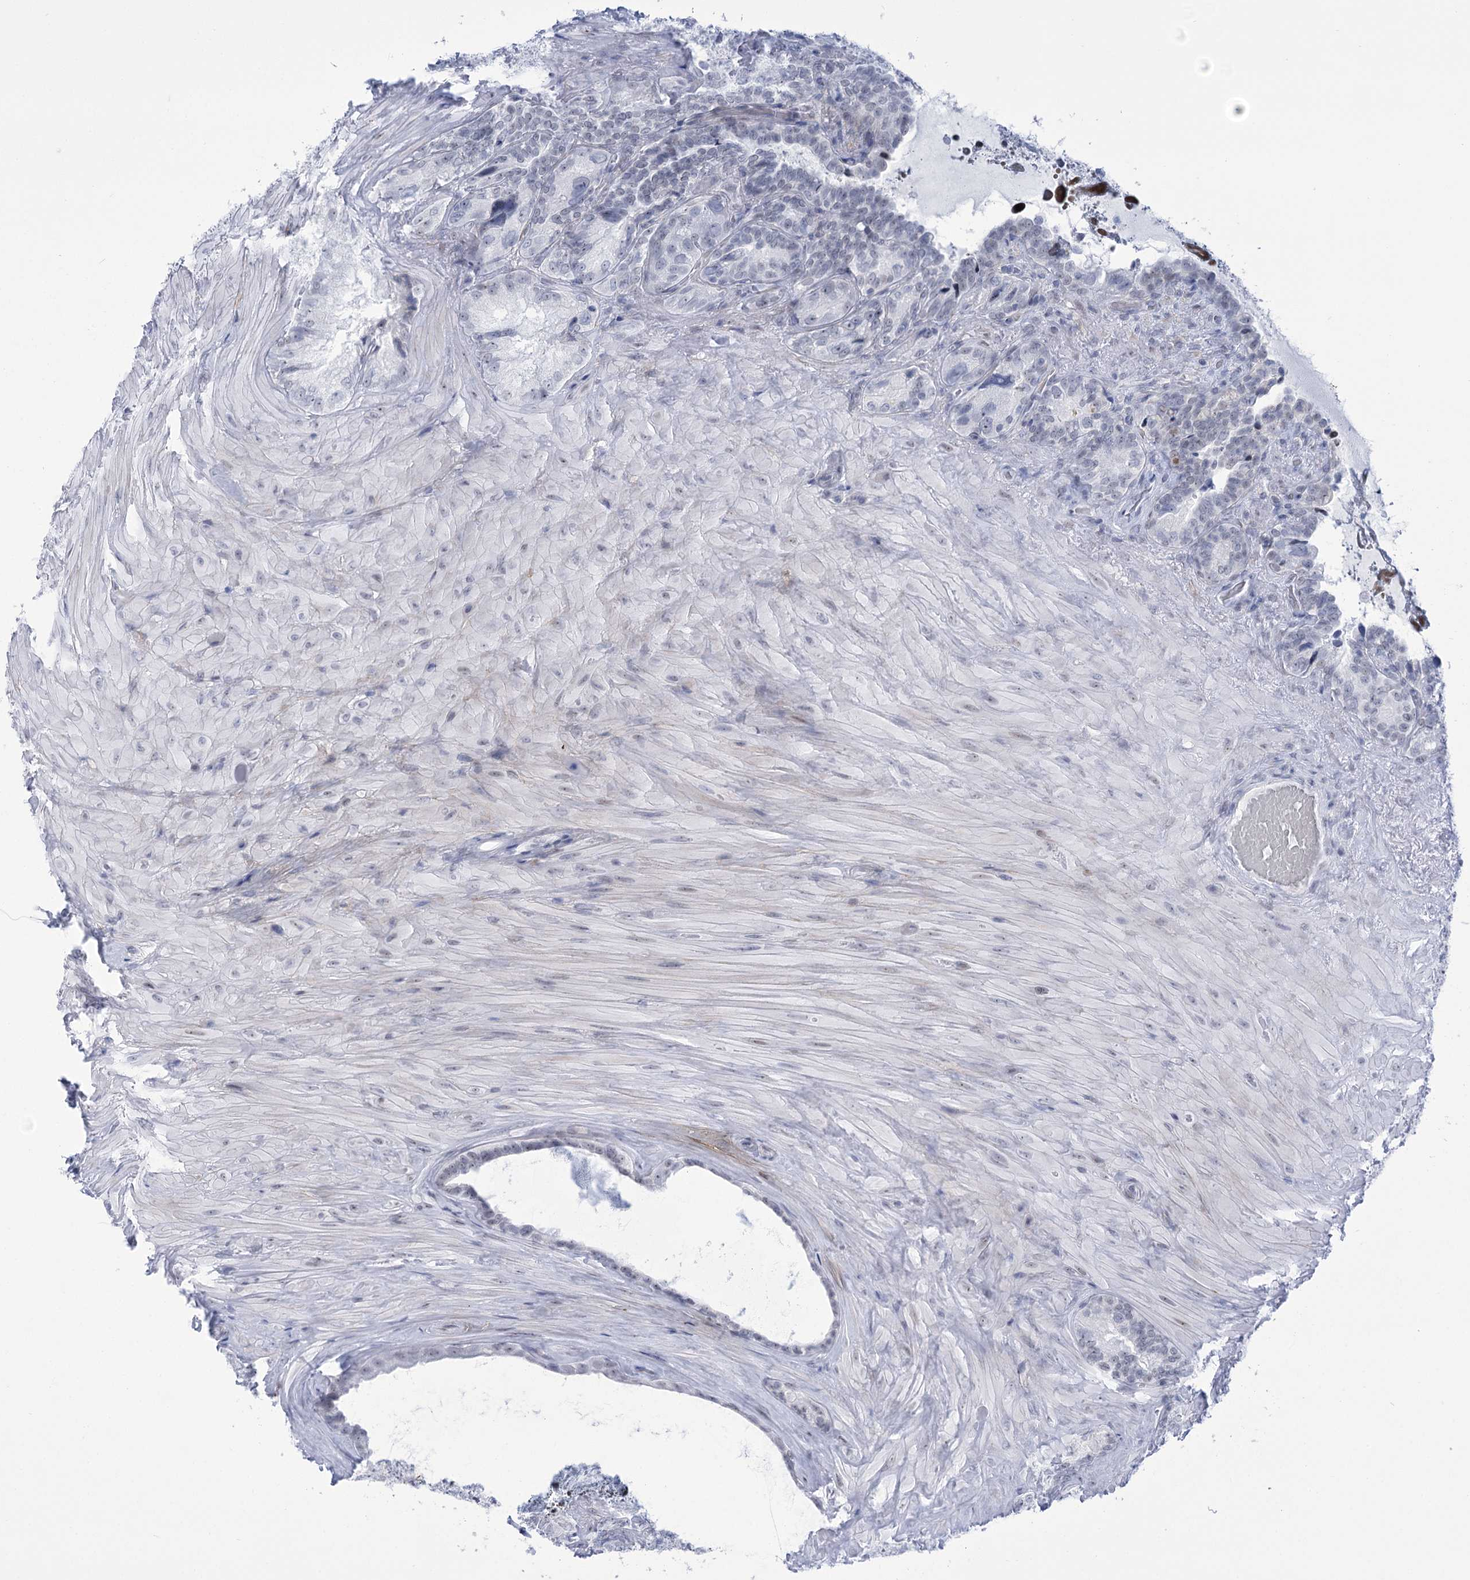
{"staining": {"intensity": "negative", "quantity": "none", "location": "none"}, "tissue": "seminal vesicle", "cell_type": "Glandular cells", "image_type": "normal", "snomed": [{"axis": "morphology", "description": "Normal tissue, NOS"}, {"axis": "topography", "description": "Seminal veicle"}, {"axis": "topography", "description": "Peripheral nerve tissue"}], "caption": "This photomicrograph is of normal seminal vesicle stained with immunohistochemistry (IHC) to label a protein in brown with the nuclei are counter-stained blue. There is no staining in glandular cells.", "gene": "HORMAD1", "patient": {"sex": "male", "age": 67}}